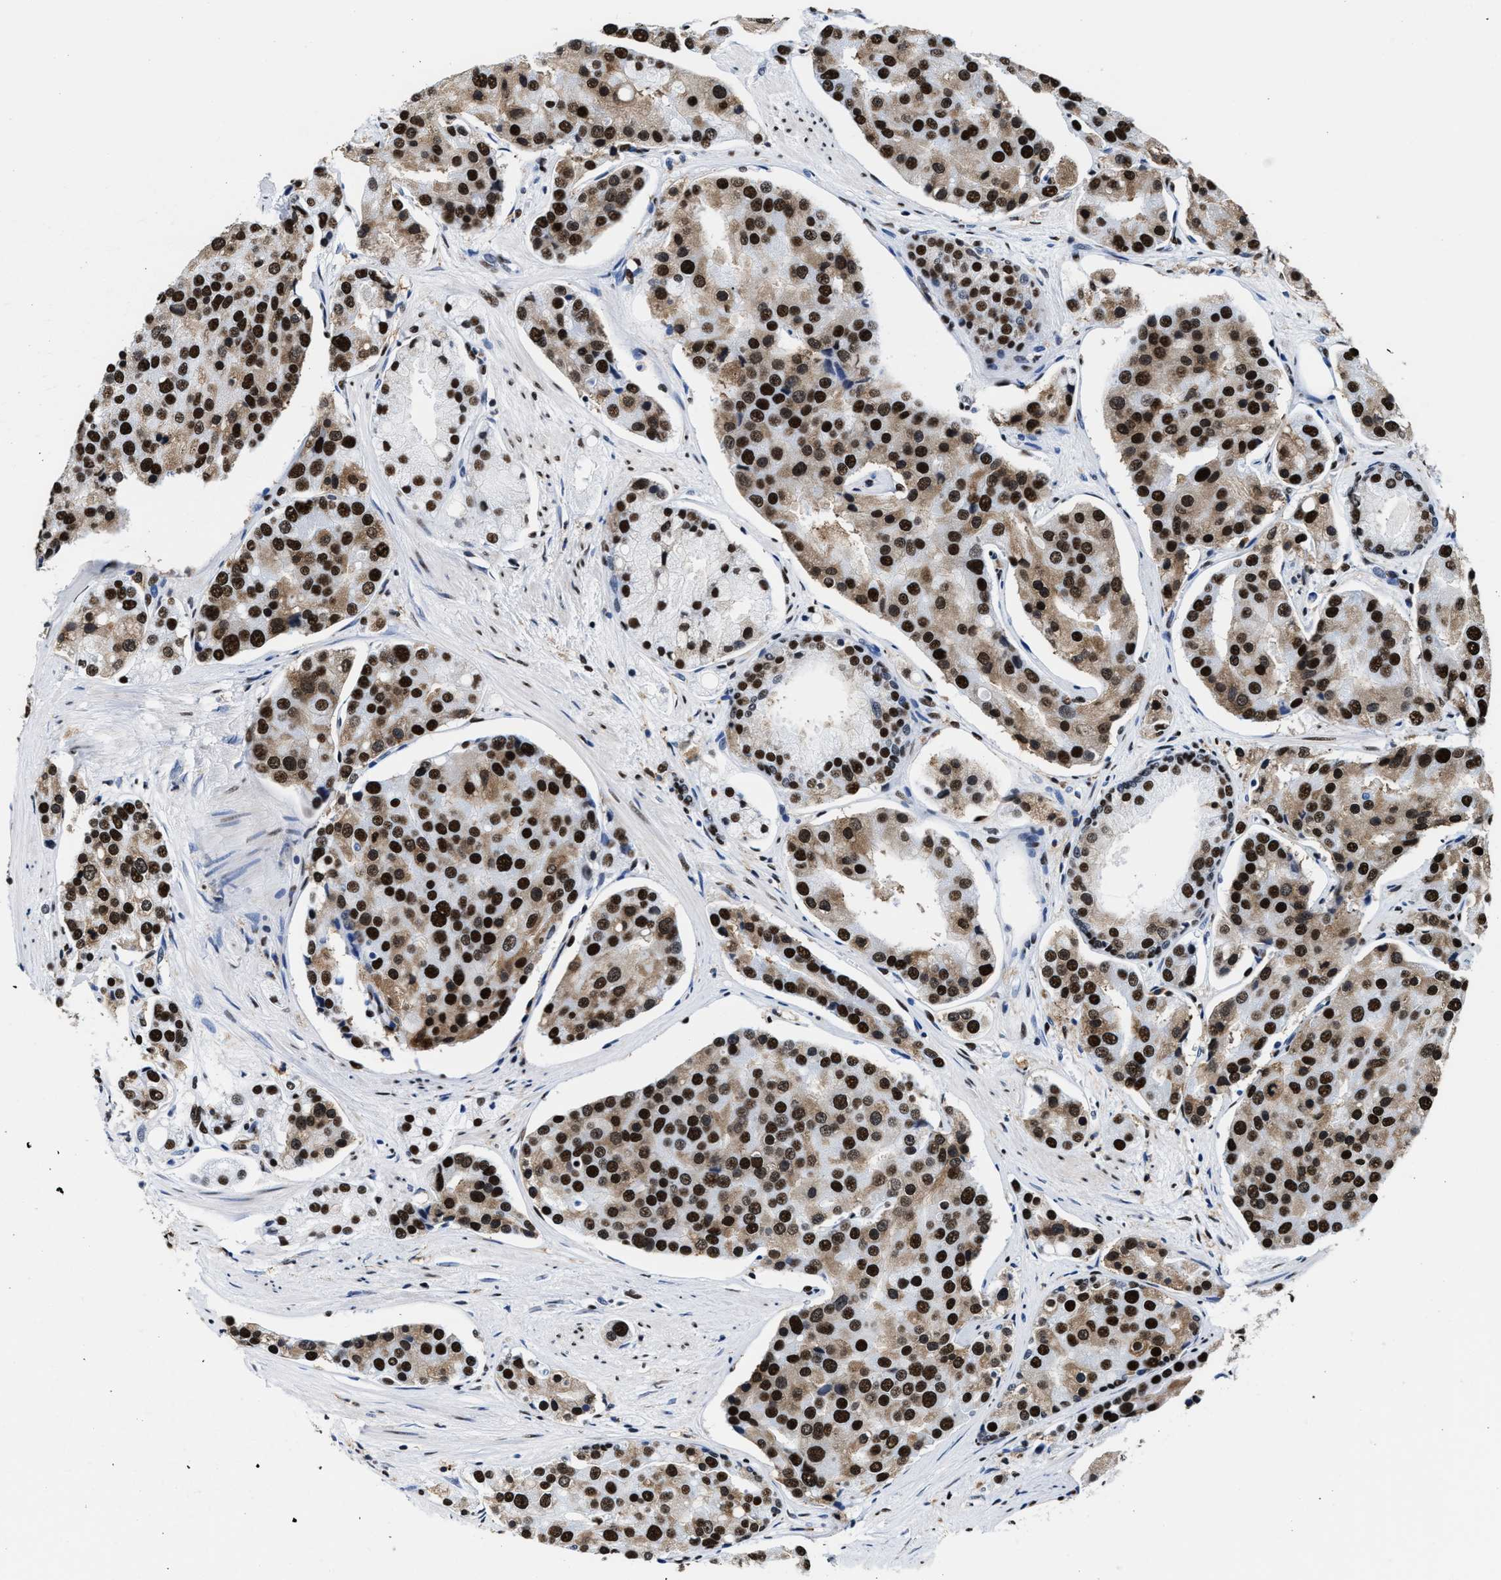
{"staining": {"intensity": "strong", "quantity": ">75%", "location": "nuclear"}, "tissue": "prostate cancer", "cell_type": "Tumor cells", "image_type": "cancer", "snomed": [{"axis": "morphology", "description": "Adenocarcinoma, High grade"}, {"axis": "topography", "description": "Prostate"}], "caption": "High-power microscopy captured an IHC photomicrograph of high-grade adenocarcinoma (prostate), revealing strong nuclear positivity in approximately >75% of tumor cells.", "gene": "SMARCC2", "patient": {"sex": "male", "age": 50}}